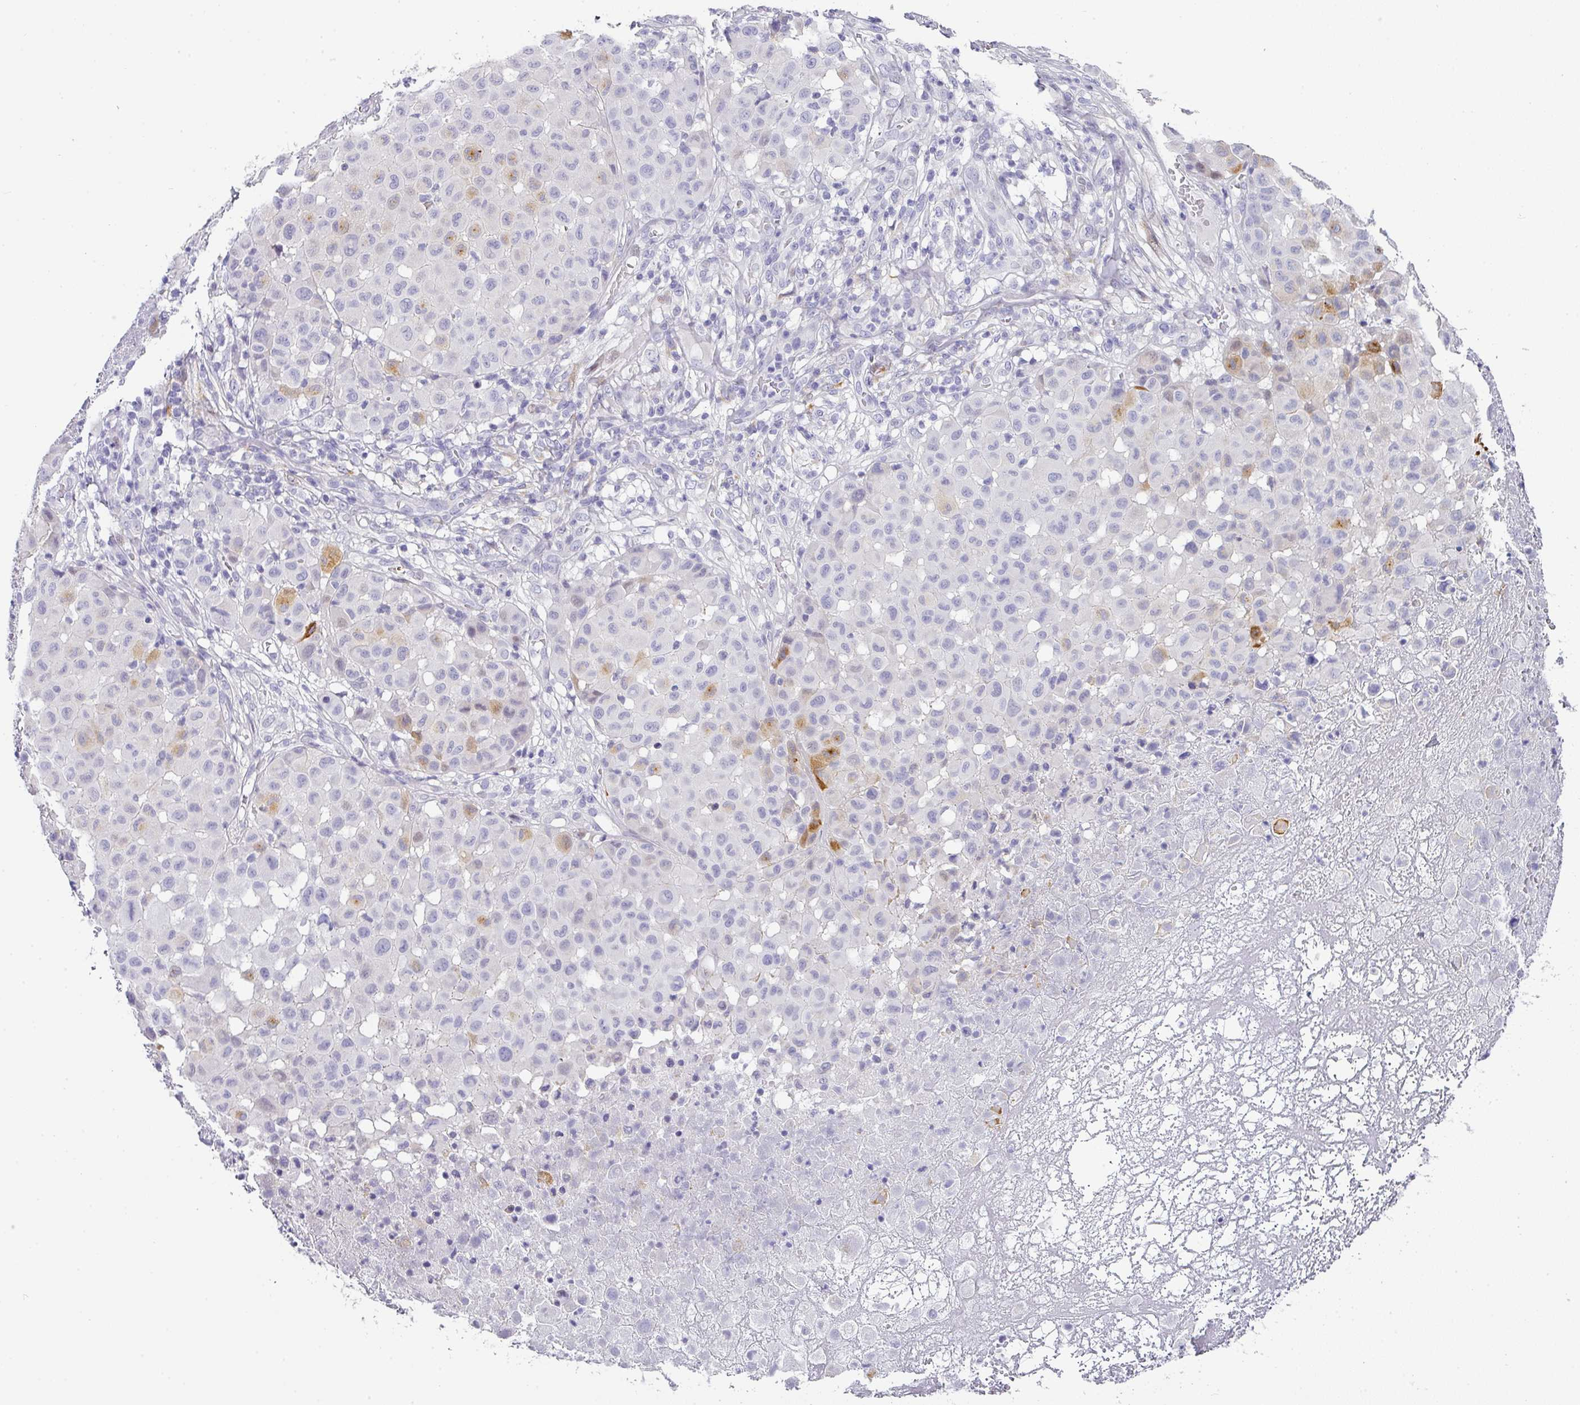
{"staining": {"intensity": "moderate", "quantity": "<25%", "location": "cytoplasmic/membranous"}, "tissue": "melanoma", "cell_type": "Tumor cells", "image_type": "cancer", "snomed": [{"axis": "morphology", "description": "Malignant melanoma, NOS"}, {"axis": "topography", "description": "Skin"}], "caption": "Human malignant melanoma stained with a brown dye shows moderate cytoplasmic/membranous positive expression in approximately <25% of tumor cells.", "gene": "ANKRD29", "patient": {"sex": "male", "age": 73}}